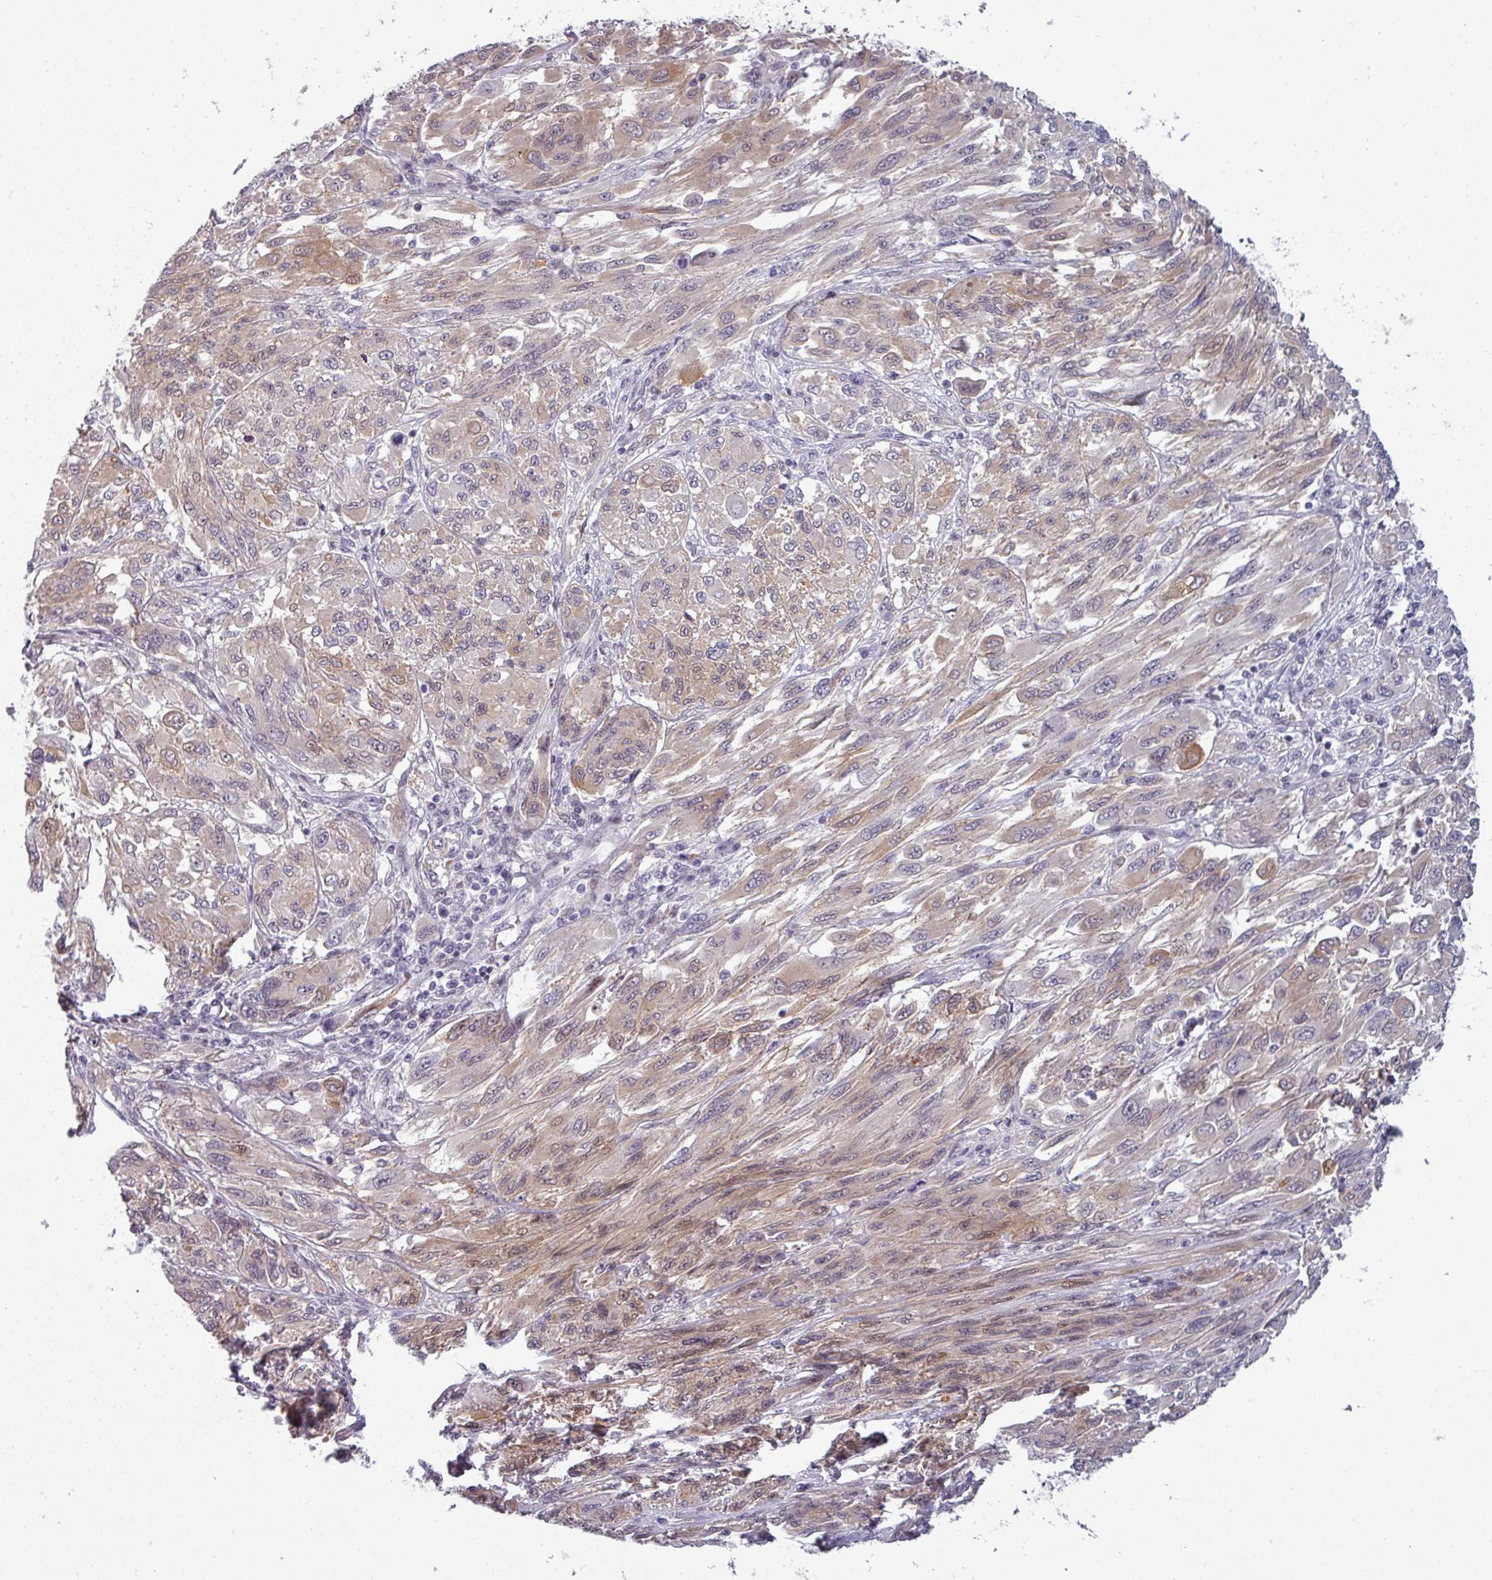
{"staining": {"intensity": "moderate", "quantity": ">75%", "location": "cytoplasmic/membranous,nuclear"}, "tissue": "melanoma", "cell_type": "Tumor cells", "image_type": "cancer", "snomed": [{"axis": "morphology", "description": "Malignant melanoma, NOS"}, {"axis": "topography", "description": "Skin"}], "caption": "High-power microscopy captured an immunohistochemistry image of malignant melanoma, revealing moderate cytoplasmic/membranous and nuclear staining in approximately >75% of tumor cells.", "gene": "PRAMEF12", "patient": {"sex": "female", "age": 91}}